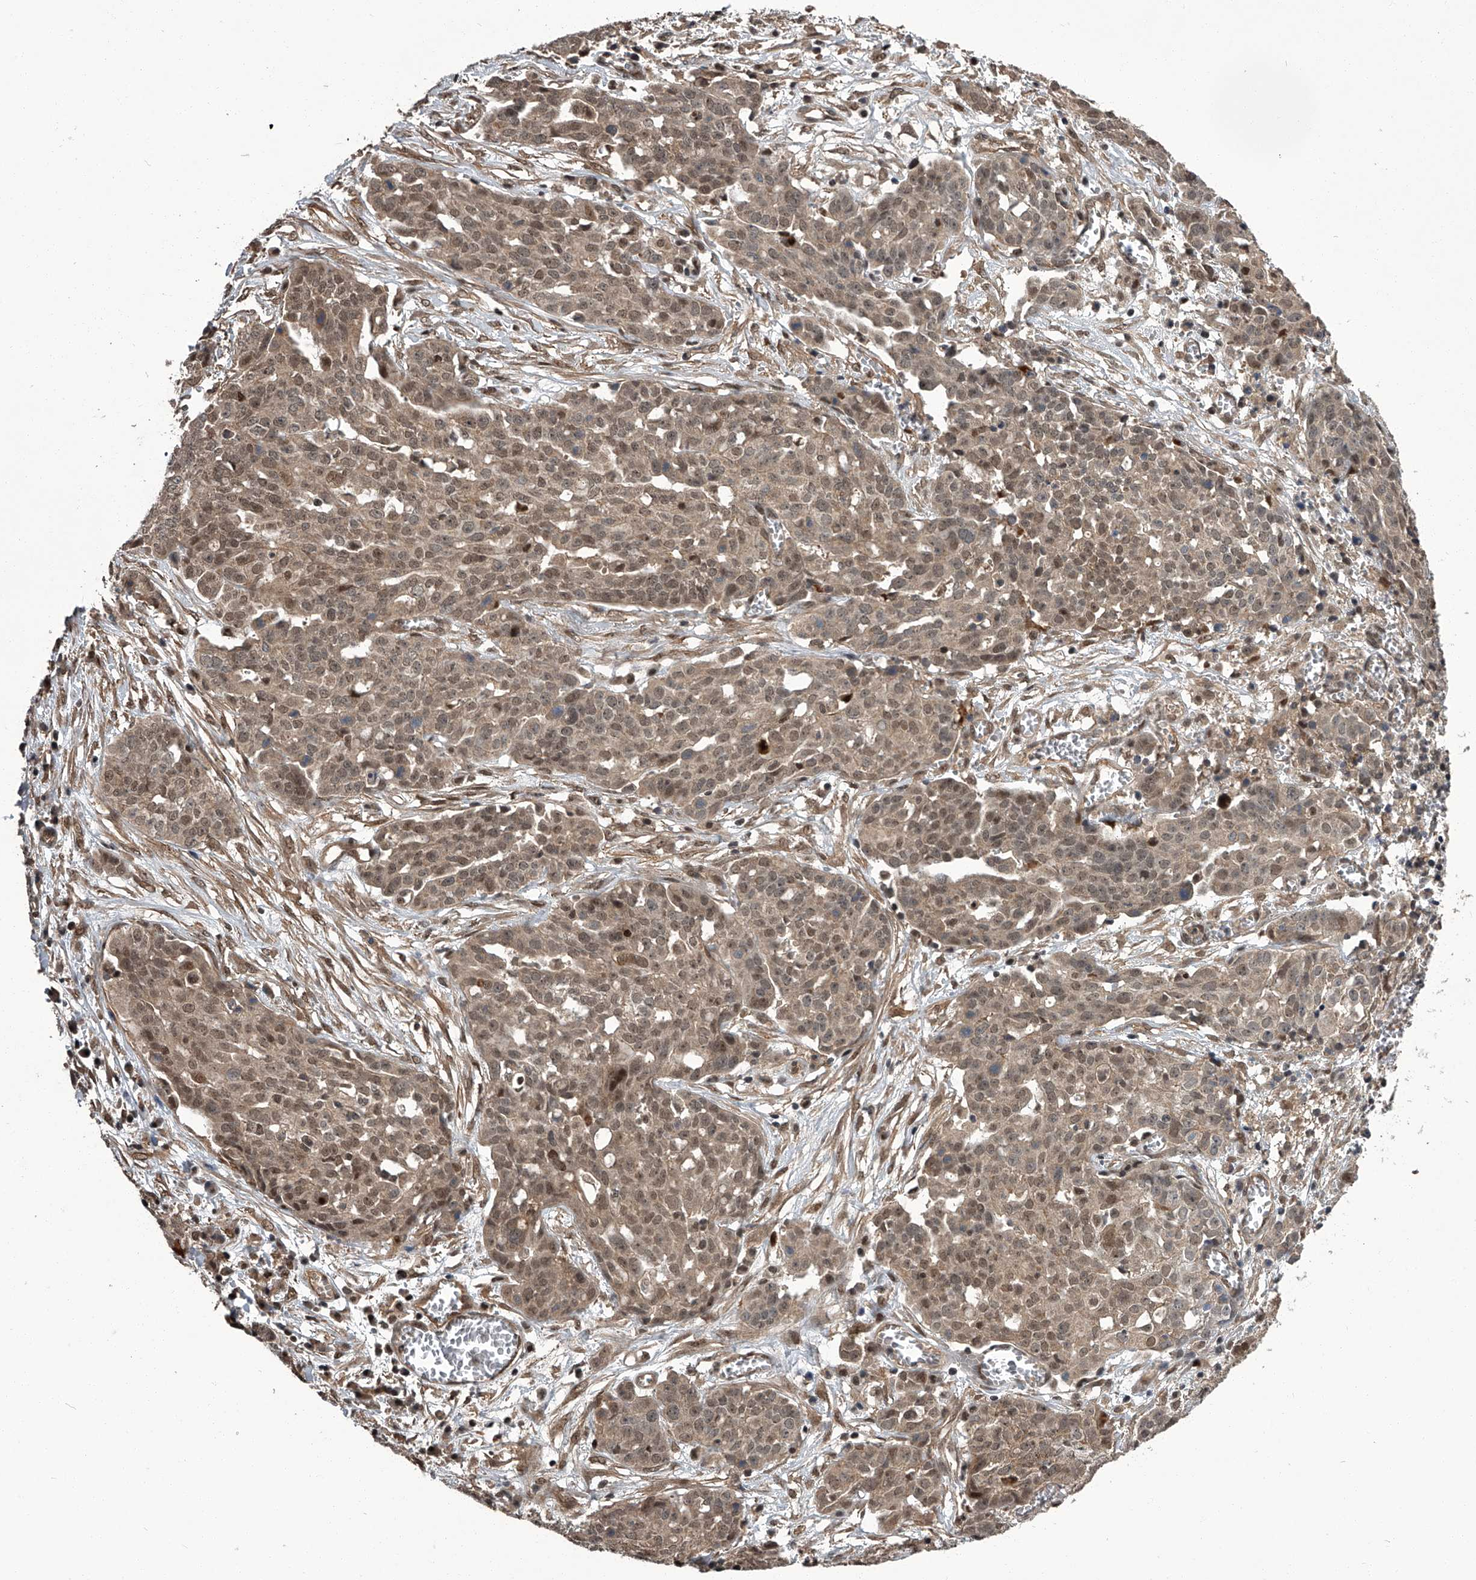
{"staining": {"intensity": "weak", "quantity": ">75%", "location": "cytoplasmic/membranous,nuclear"}, "tissue": "ovarian cancer", "cell_type": "Tumor cells", "image_type": "cancer", "snomed": [{"axis": "morphology", "description": "Cystadenocarcinoma, serous, NOS"}, {"axis": "topography", "description": "Soft tissue"}, {"axis": "topography", "description": "Ovary"}], "caption": "Protein expression analysis of human ovarian cancer (serous cystadenocarcinoma) reveals weak cytoplasmic/membranous and nuclear expression in about >75% of tumor cells.", "gene": "SLC12A8", "patient": {"sex": "female", "age": 57}}